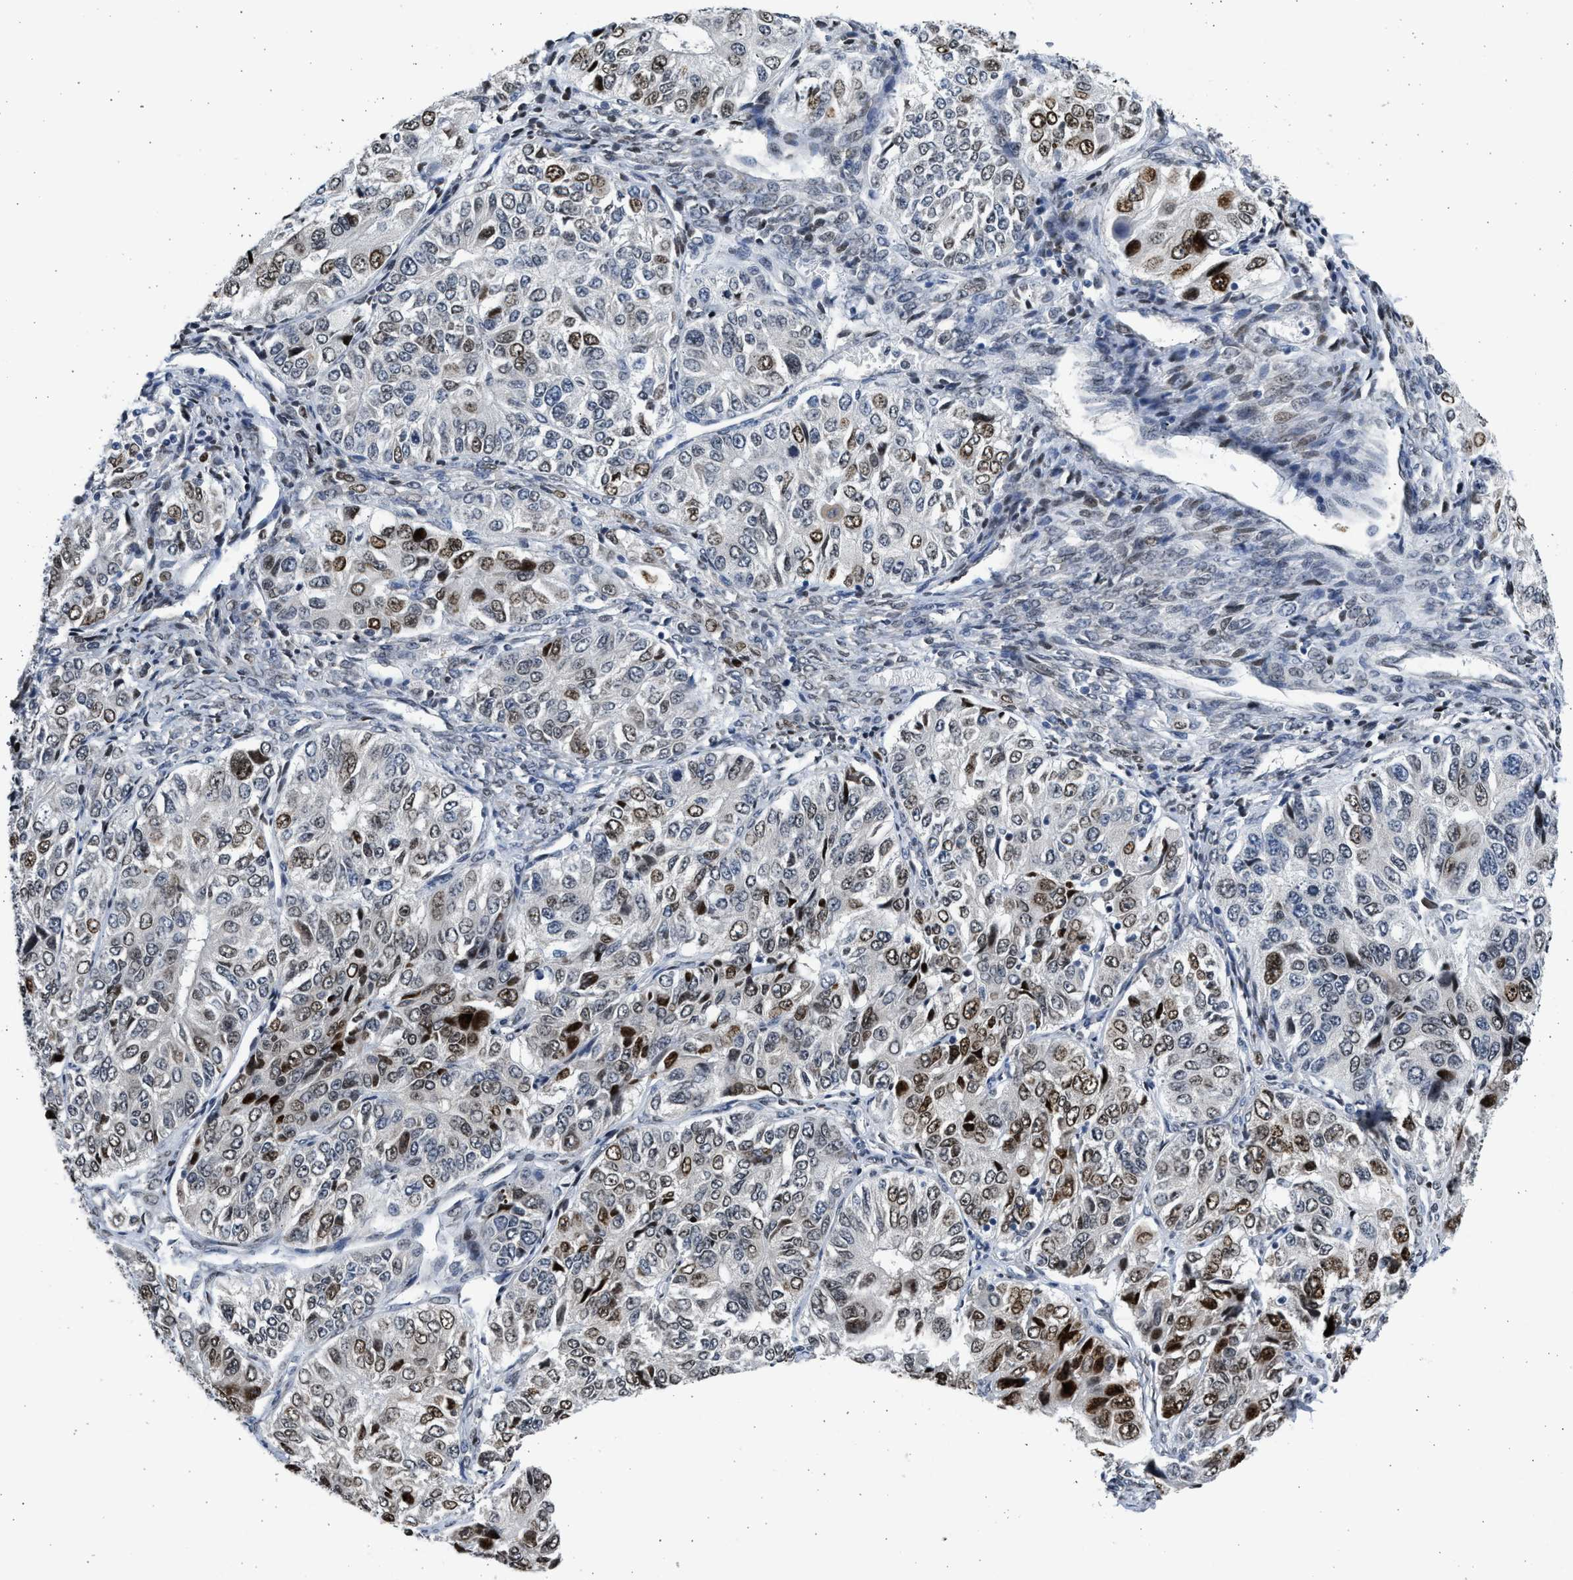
{"staining": {"intensity": "strong", "quantity": "25%-75%", "location": "nuclear"}, "tissue": "ovarian cancer", "cell_type": "Tumor cells", "image_type": "cancer", "snomed": [{"axis": "morphology", "description": "Carcinoma, endometroid"}, {"axis": "topography", "description": "Ovary"}], "caption": "Immunohistochemistry (IHC) of human endometroid carcinoma (ovarian) reveals high levels of strong nuclear positivity in approximately 25%-75% of tumor cells. (Stains: DAB in brown, nuclei in blue, Microscopy: brightfield microscopy at high magnification).", "gene": "HMGN3", "patient": {"sex": "female", "age": 51}}